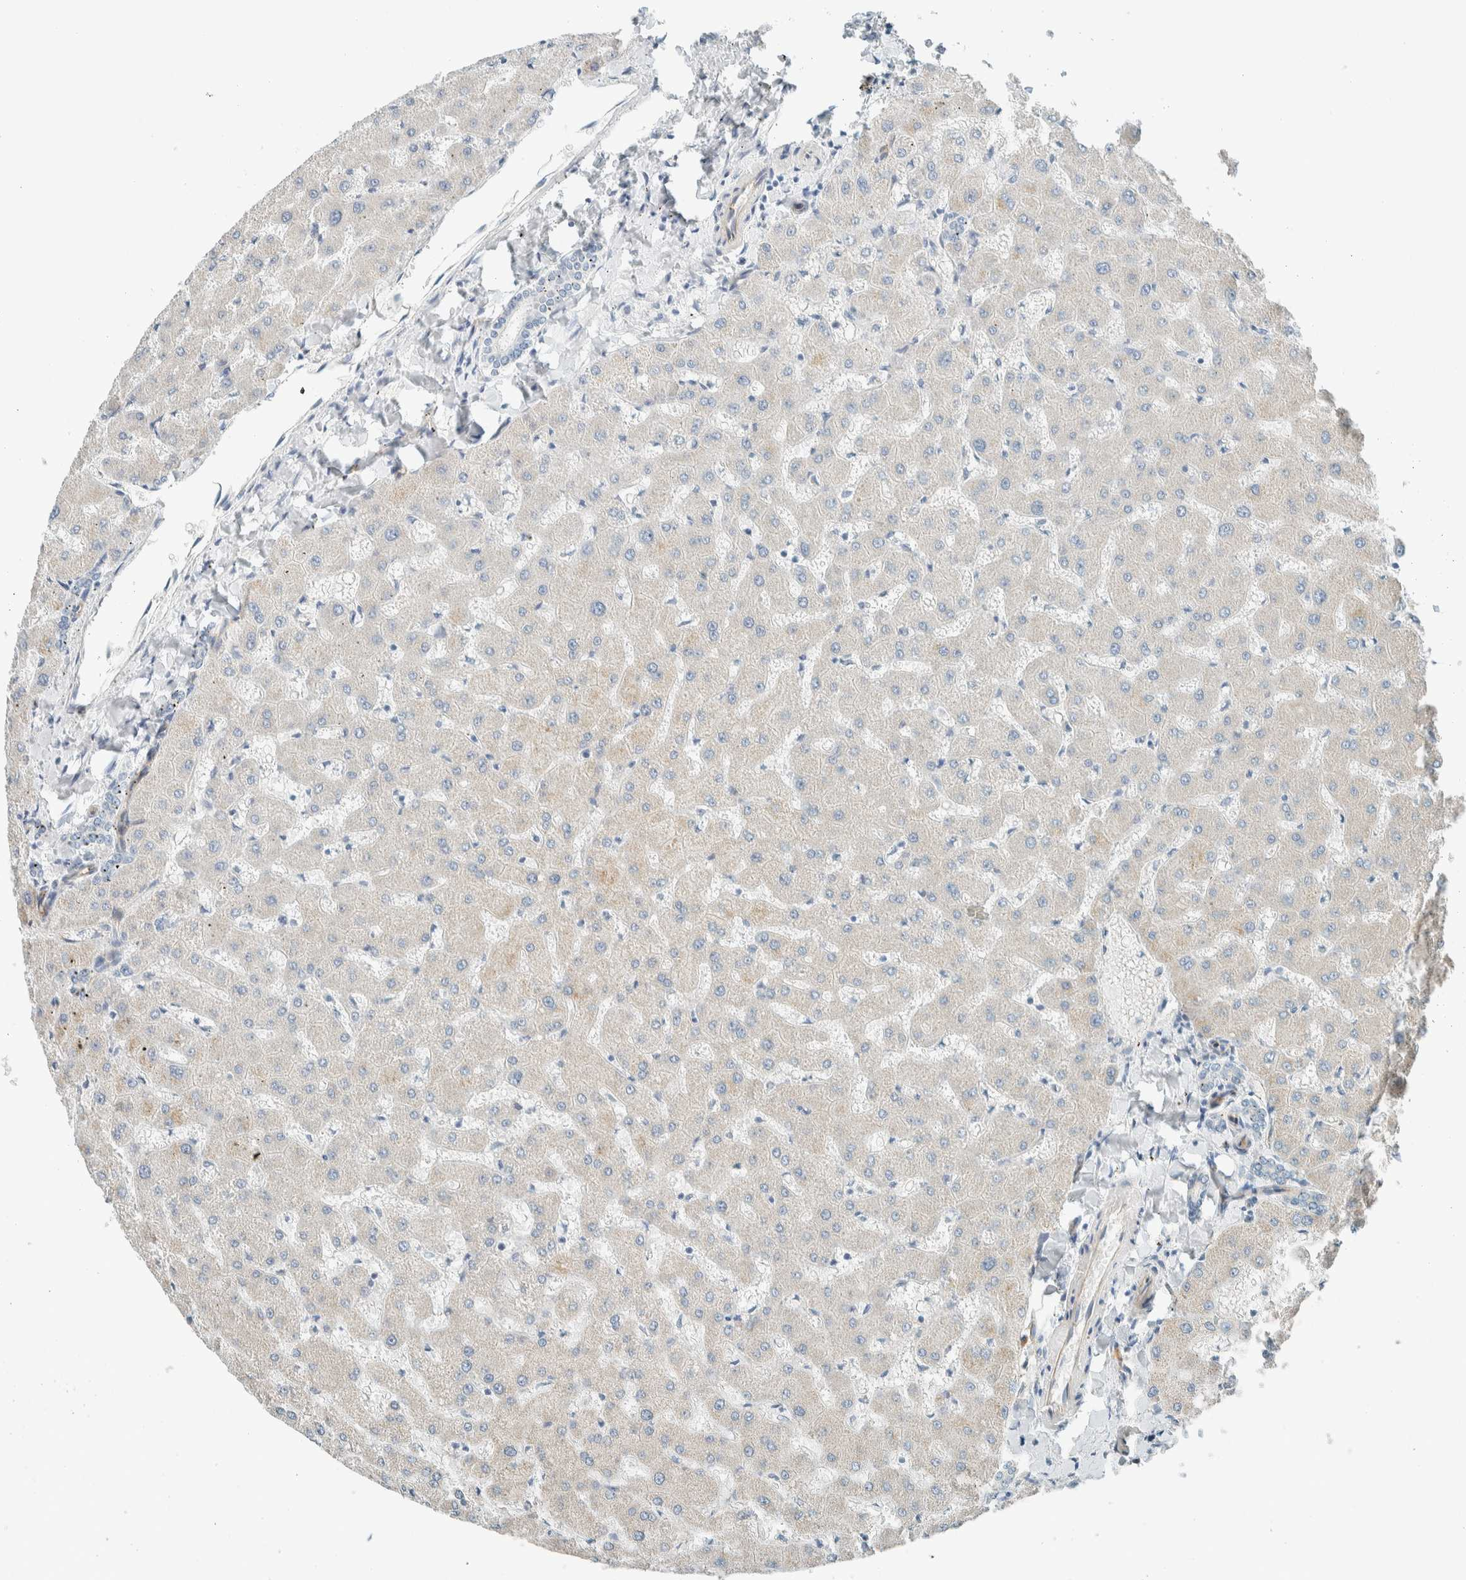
{"staining": {"intensity": "negative", "quantity": "none", "location": "none"}, "tissue": "liver", "cell_type": "Cholangiocytes", "image_type": "normal", "snomed": [{"axis": "morphology", "description": "Normal tissue, NOS"}, {"axis": "topography", "description": "Liver"}], "caption": "Immunohistochemistry histopathology image of normal liver stained for a protein (brown), which exhibits no positivity in cholangiocytes.", "gene": "SLFN12", "patient": {"sex": "female", "age": 63}}